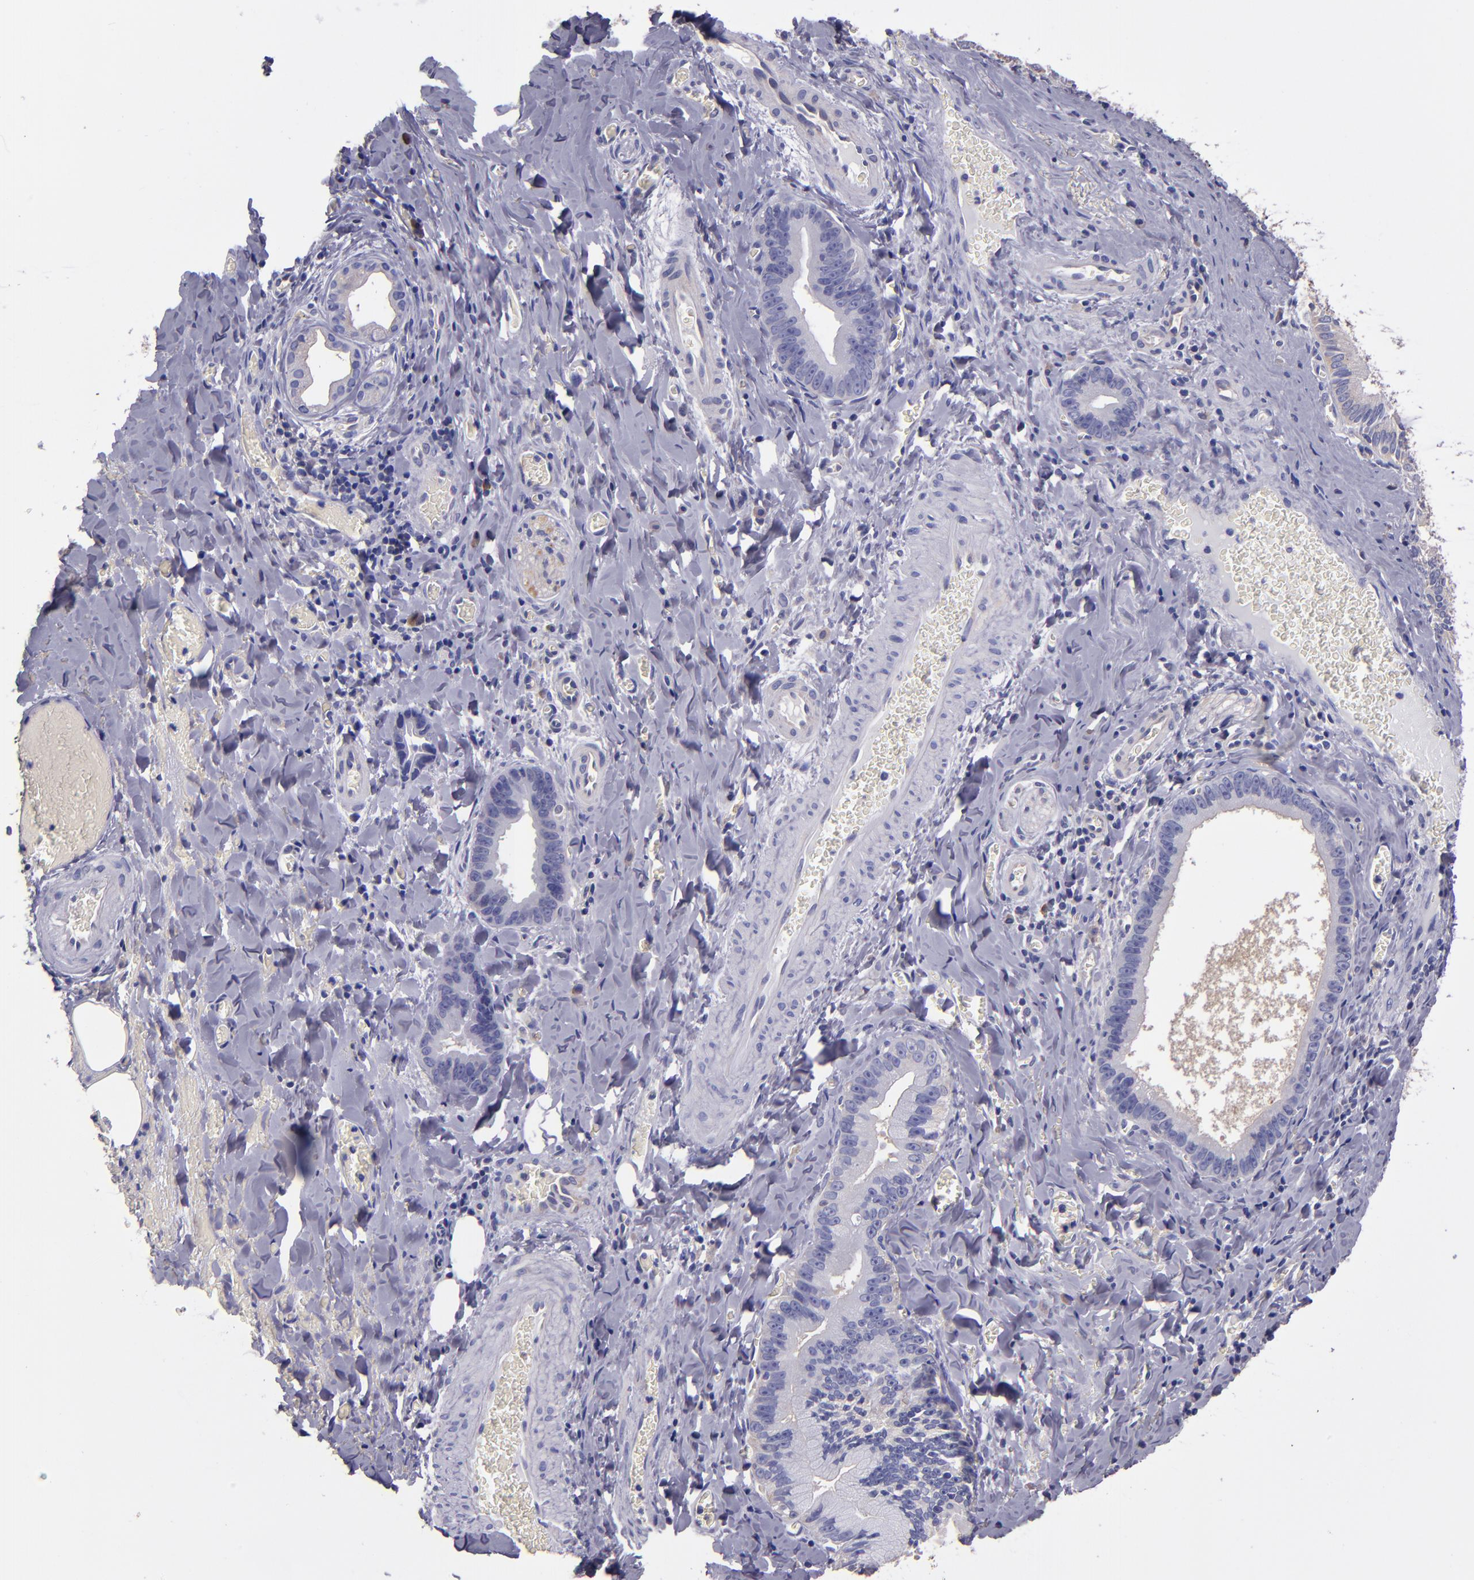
{"staining": {"intensity": "weak", "quantity": "25%-75%", "location": "cytoplasmic/membranous"}, "tissue": "liver cancer", "cell_type": "Tumor cells", "image_type": "cancer", "snomed": [{"axis": "morphology", "description": "Cholangiocarcinoma"}, {"axis": "topography", "description": "Liver"}], "caption": "Protein expression analysis of human liver cancer (cholangiocarcinoma) reveals weak cytoplasmic/membranous expression in about 25%-75% of tumor cells.", "gene": "CARS1", "patient": {"sex": "female", "age": 55}}